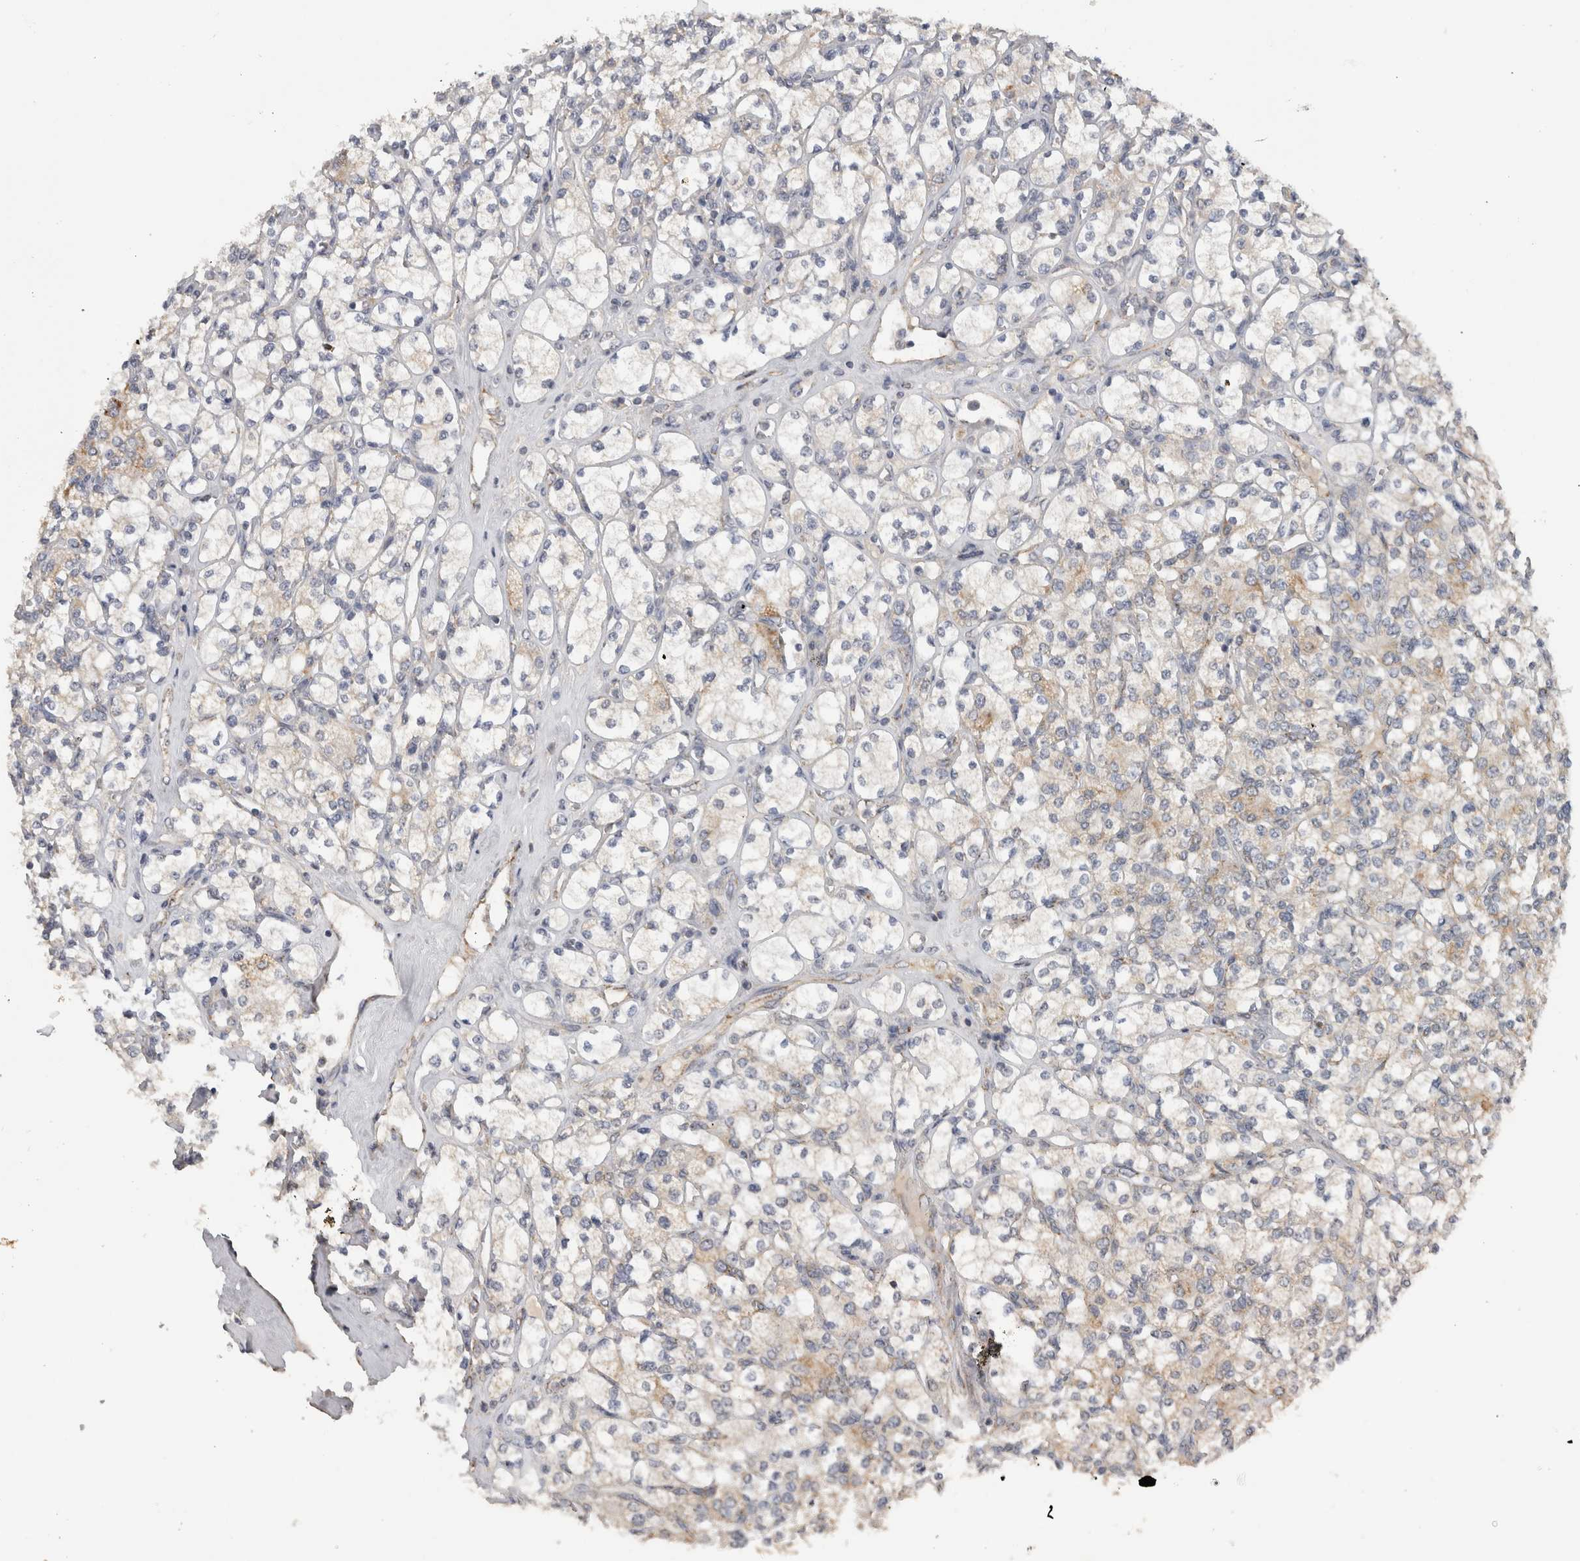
{"staining": {"intensity": "weak", "quantity": "25%-75%", "location": "cytoplasmic/membranous"}, "tissue": "renal cancer", "cell_type": "Tumor cells", "image_type": "cancer", "snomed": [{"axis": "morphology", "description": "Adenocarcinoma, NOS"}, {"axis": "topography", "description": "Kidney"}], "caption": "A high-resolution image shows immunohistochemistry (IHC) staining of renal adenocarcinoma, which reveals weak cytoplasmic/membranous staining in approximately 25%-75% of tumor cells.", "gene": "DYRK2", "patient": {"sex": "male", "age": 77}}